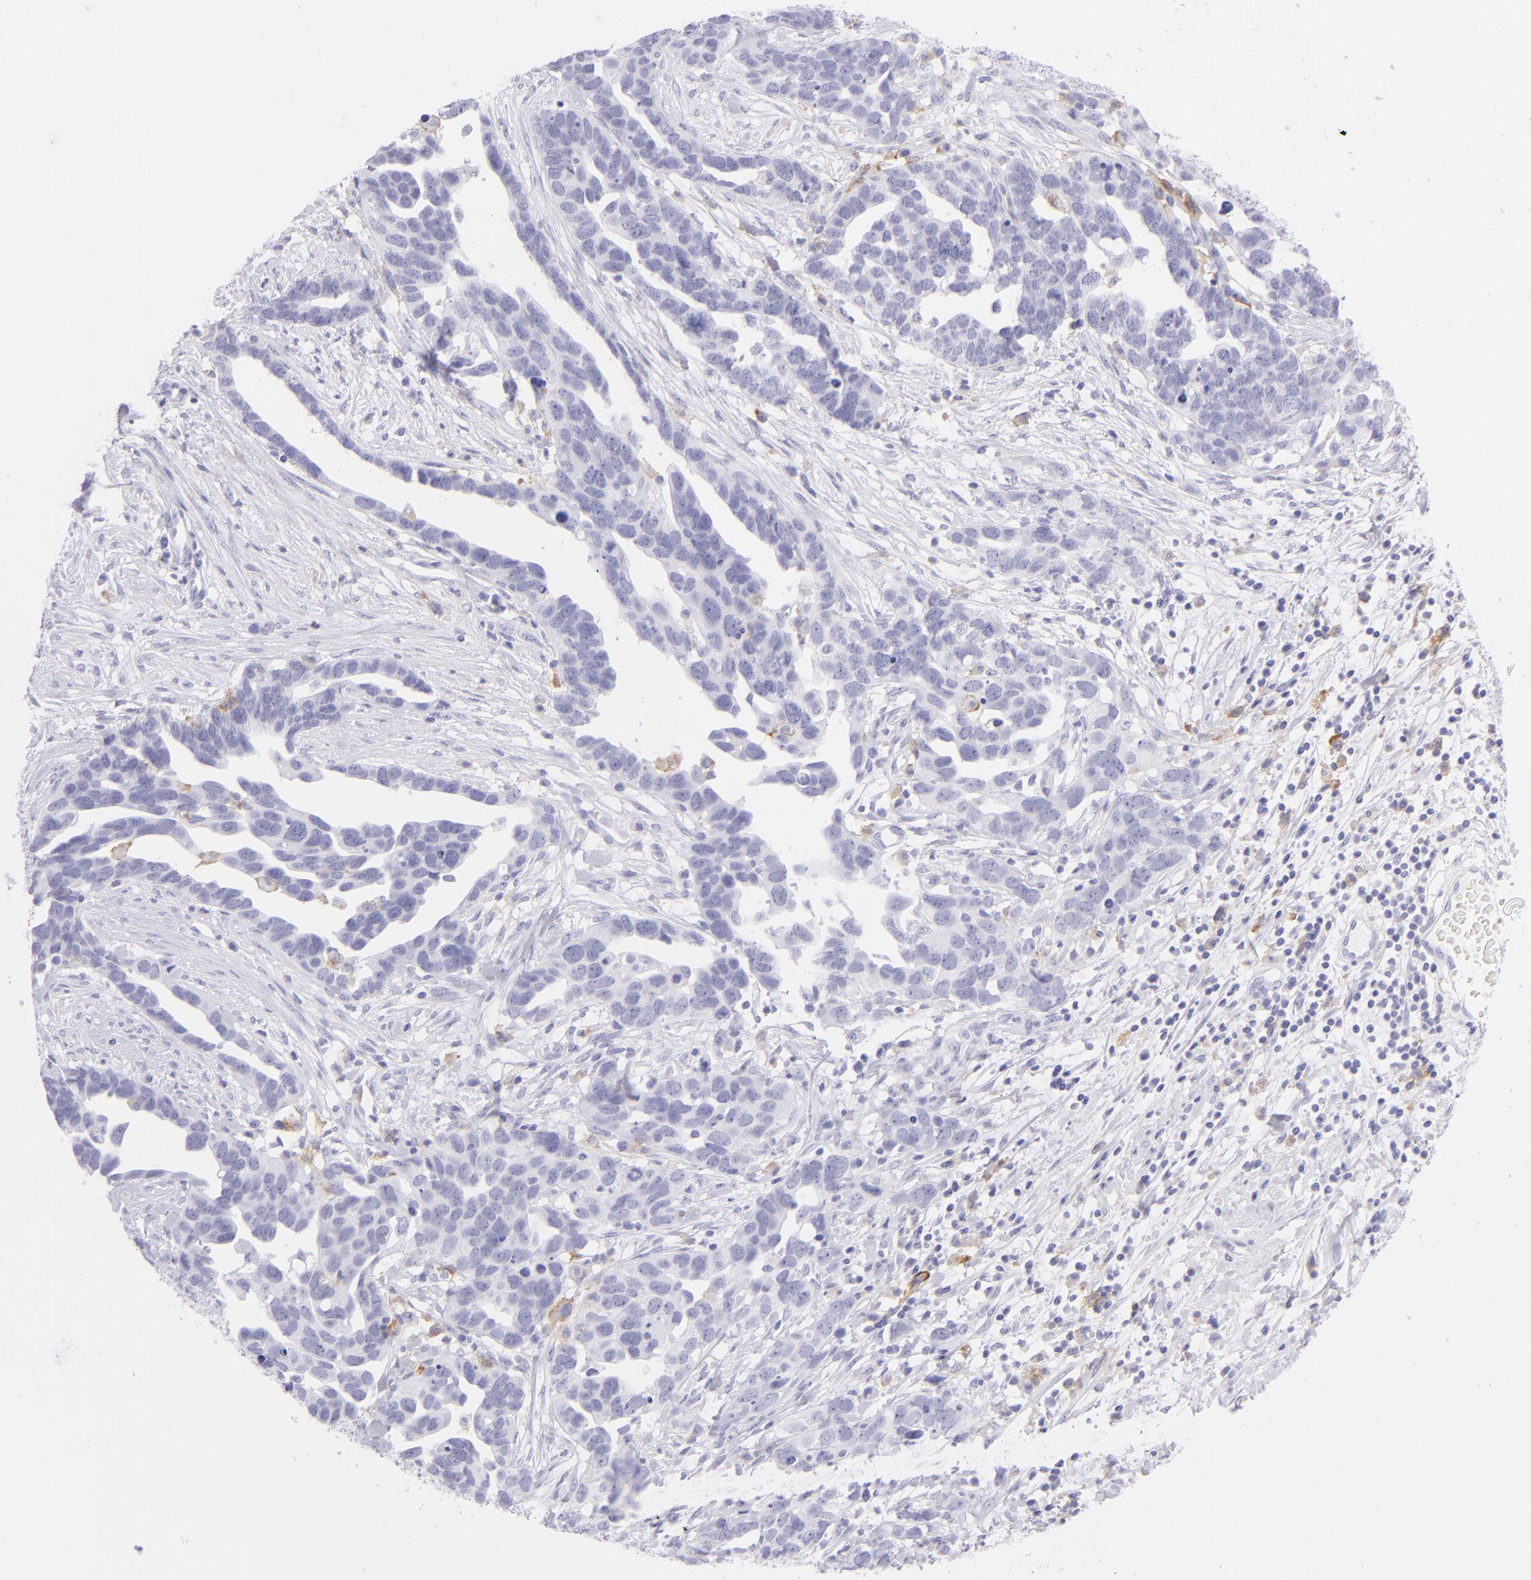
{"staining": {"intensity": "negative", "quantity": "none", "location": "none"}, "tissue": "ovarian cancer", "cell_type": "Tumor cells", "image_type": "cancer", "snomed": [{"axis": "morphology", "description": "Cystadenocarcinoma, serous, NOS"}, {"axis": "topography", "description": "Ovary"}], "caption": "There is no significant staining in tumor cells of ovarian serous cystadenocarcinoma.", "gene": "CD72", "patient": {"sex": "female", "age": 54}}